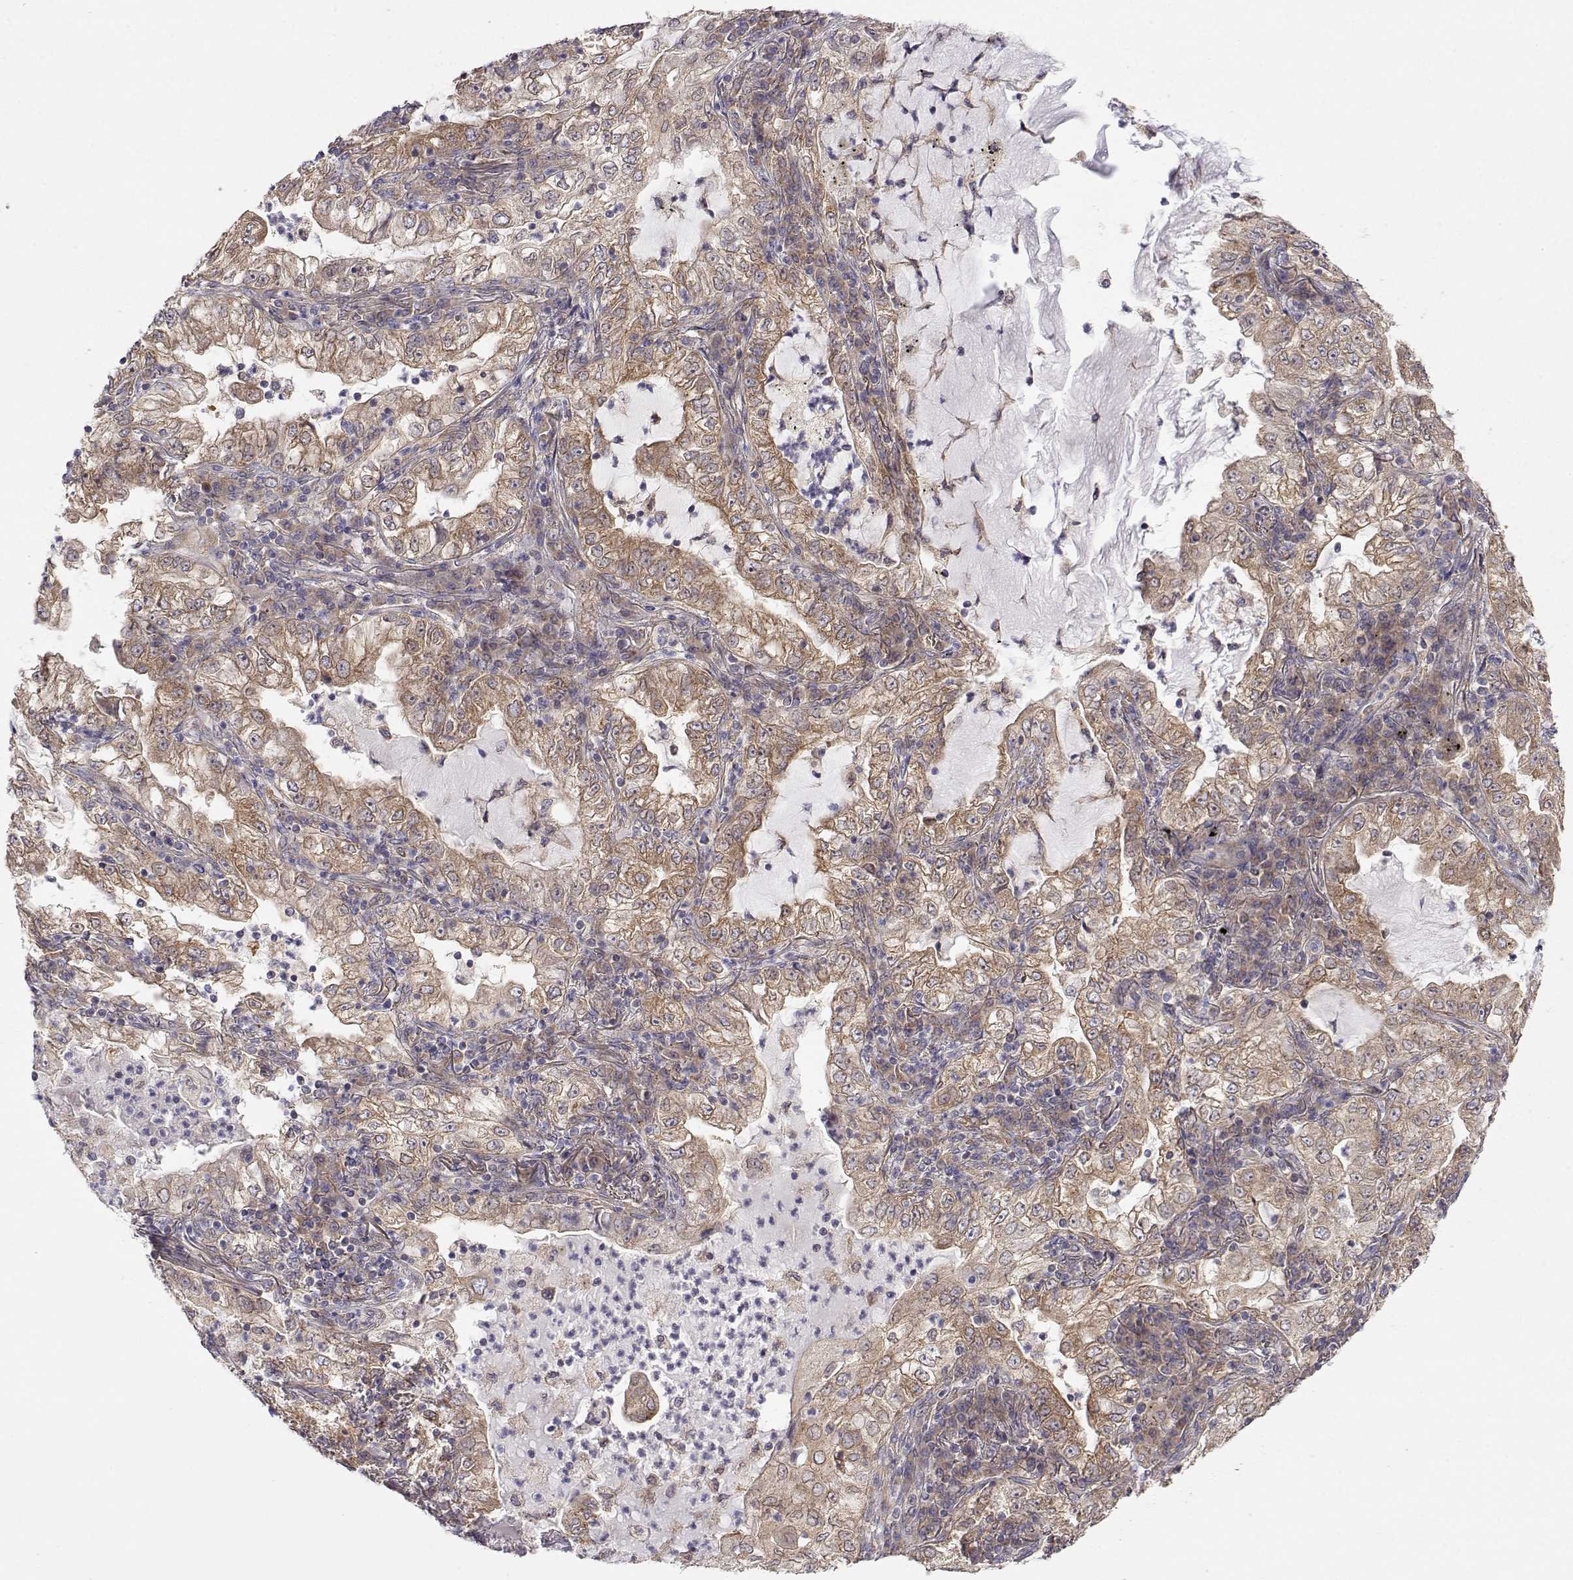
{"staining": {"intensity": "moderate", "quantity": ">75%", "location": "cytoplasmic/membranous"}, "tissue": "lung cancer", "cell_type": "Tumor cells", "image_type": "cancer", "snomed": [{"axis": "morphology", "description": "Adenocarcinoma, NOS"}, {"axis": "topography", "description": "Lung"}], "caption": "Lung adenocarcinoma stained with a protein marker shows moderate staining in tumor cells.", "gene": "PAIP1", "patient": {"sex": "female", "age": 73}}